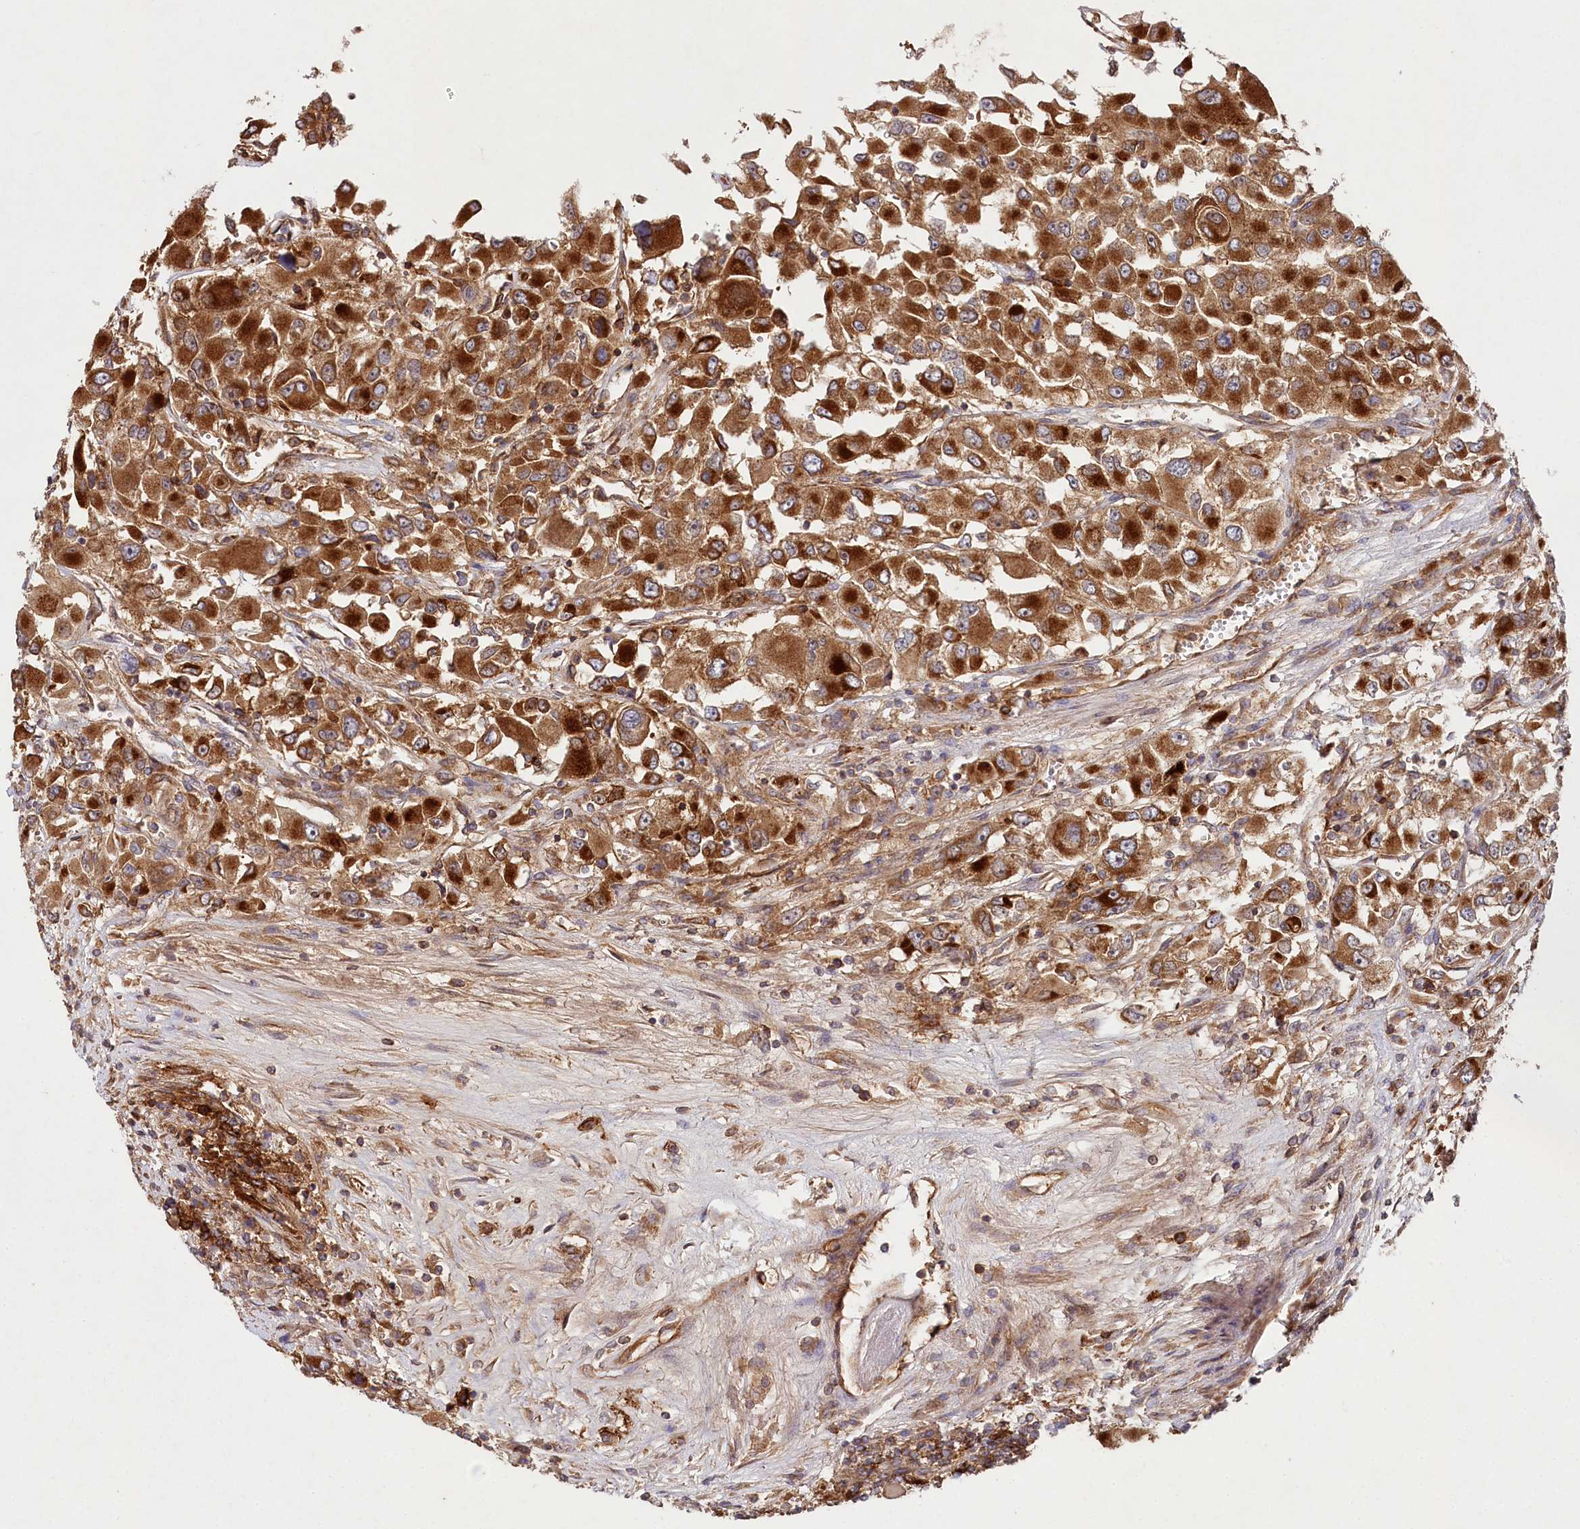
{"staining": {"intensity": "strong", "quantity": "25%-75%", "location": "cytoplasmic/membranous"}, "tissue": "renal cancer", "cell_type": "Tumor cells", "image_type": "cancer", "snomed": [{"axis": "morphology", "description": "Adenocarcinoma, NOS"}, {"axis": "topography", "description": "Kidney"}], "caption": "Adenocarcinoma (renal) stained for a protein (brown) displays strong cytoplasmic/membranous positive staining in approximately 25%-75% of tumor cells.", "gene": "RBP5", "patient": {"sex": "female", "age": 52}}